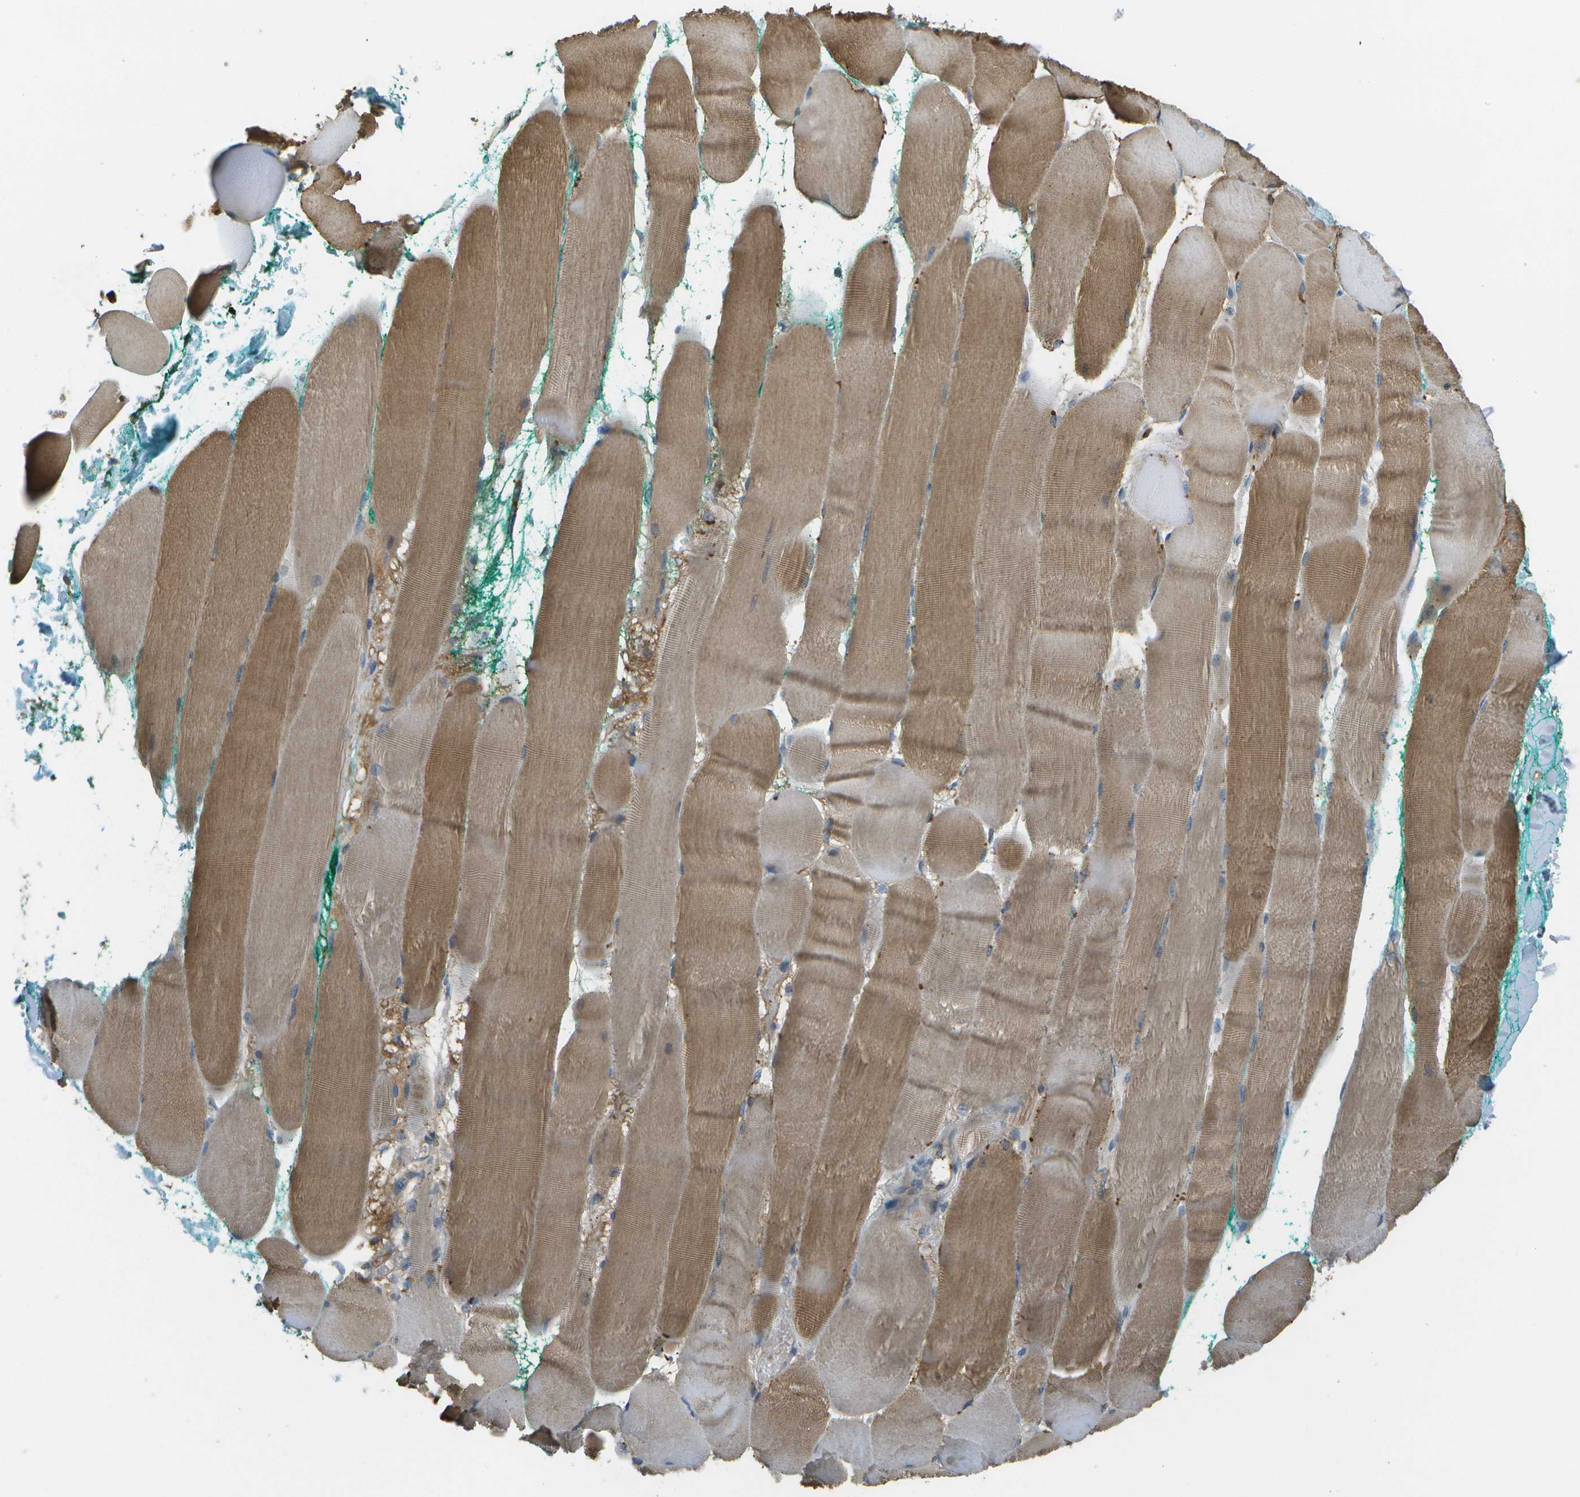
{"staining": {"intensity": "moderate", "quantity": ">75%", "location": "cytoplasmic/membranous"}, "tissue": "skeletal muscle", "cell_type": "Myocytes", "image_type": "normal", "snomed": [{"axis": "morphology", "description": "Normal tissue, NOS"}, {"axis": "morphology", "description": "Squamous cell carcinoma, NOS"}, {"axis": "topography", "description": "Skeletal muscle"}], "caption": "Protein staining demonstrates moderate cytoplasmic/membranous expression in approximately >75% of myocytes in benign skeletal muscle.", "gene": "LRRC66", "patient": {"sex": "male", "age": 51}}